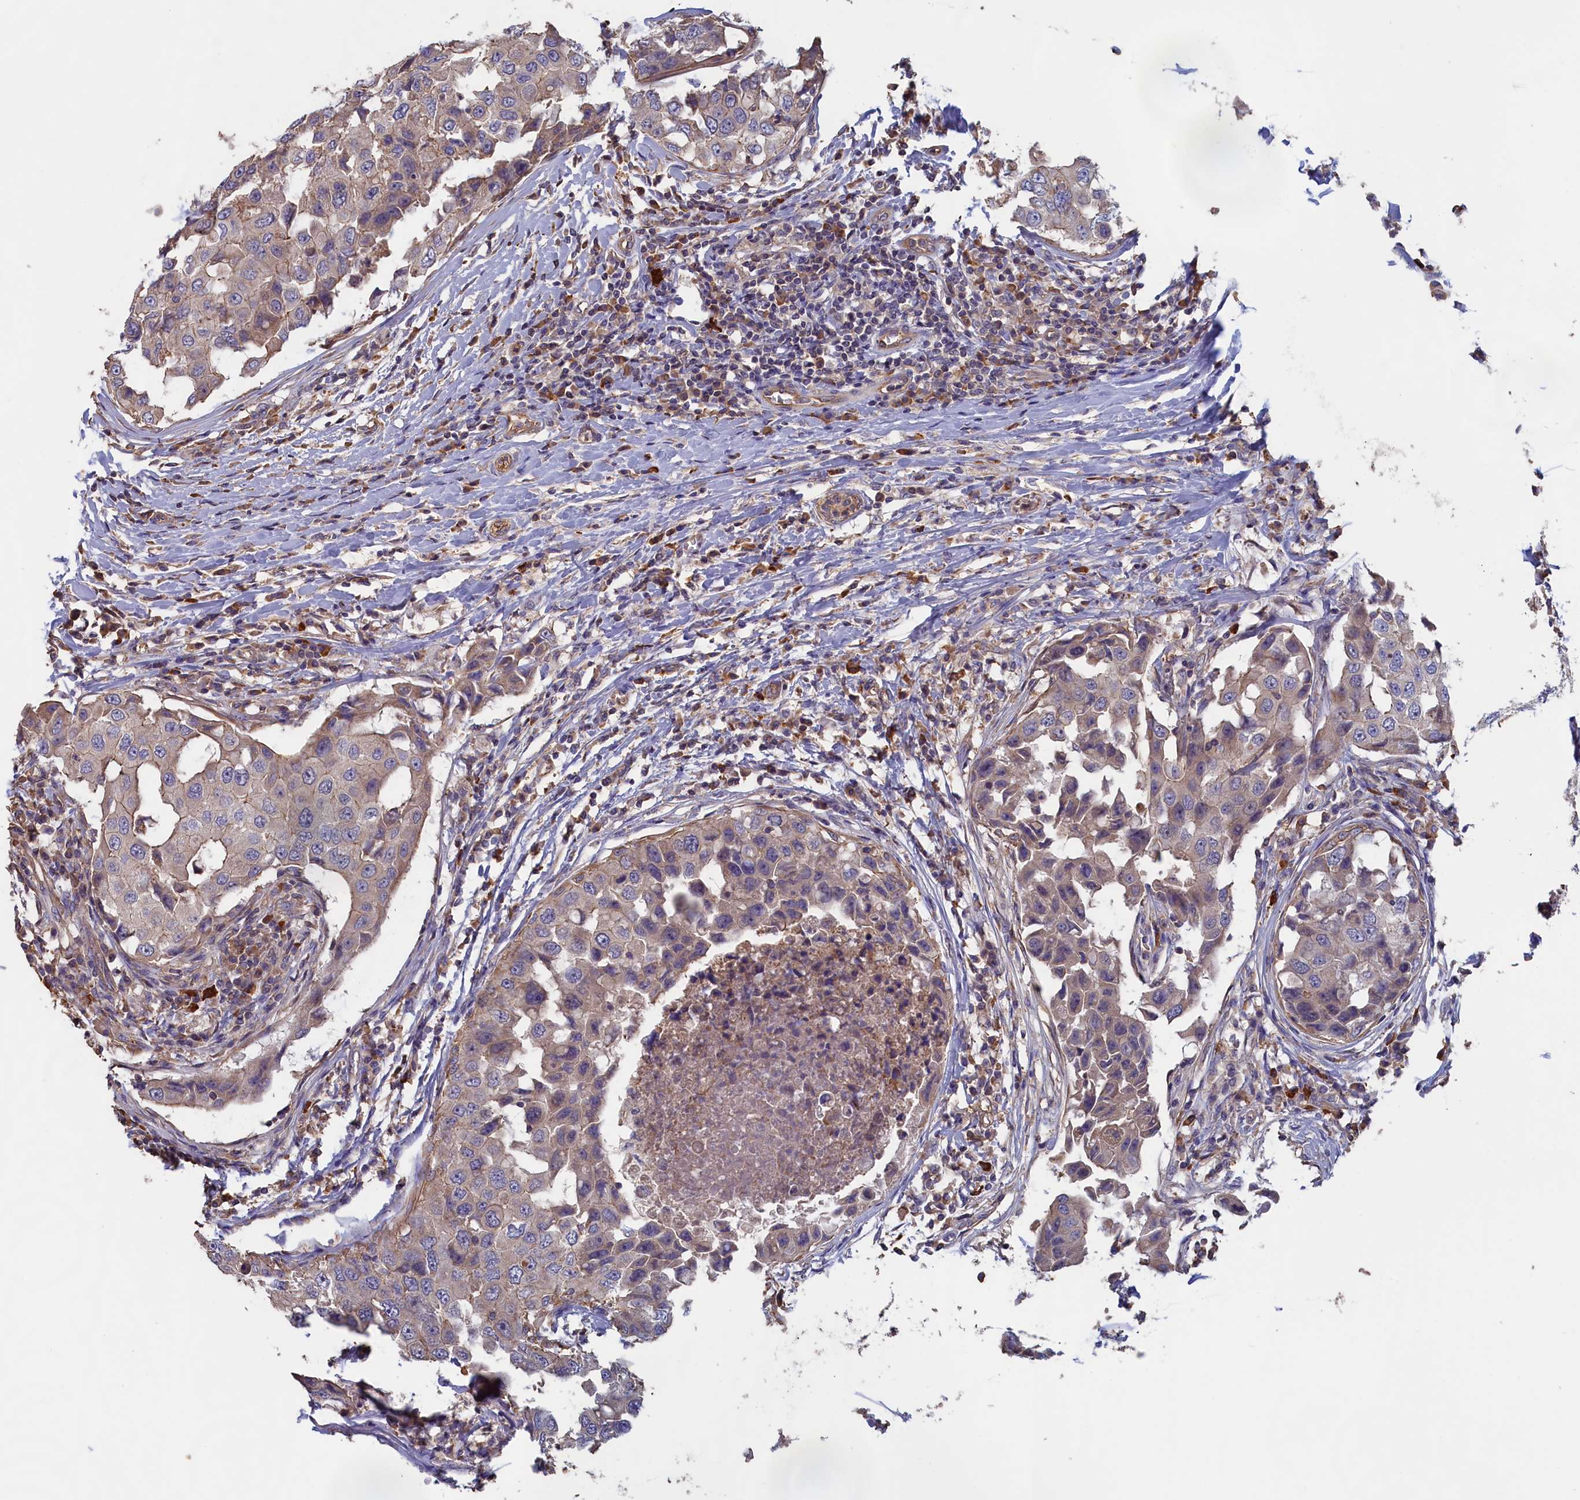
{"staining": {"intensity": "weak", "quantity": ">75%", "location": "cytoplasmic/membranous"}, "tissue": "breast cancer", "cell_type": "Tumor cells", "image_type": "cancer", "snomed": [{"axis": "morphology", "description": "Duct carcinoma"}, {"axis": "topography", "description": "Breast"}], "caption": "Immunohistochemistry image of neoplastic tissue: human intraductal carcinoma (breast) stained using IHC shows low levels of weak protein expression localized specifically in the cytoplasmic/membranous of tumor cells, appearing as a cytoplasmic/membranous brown color.", "gene": "ANKRD2", "patient": {"sex": "female", "age": 27}}